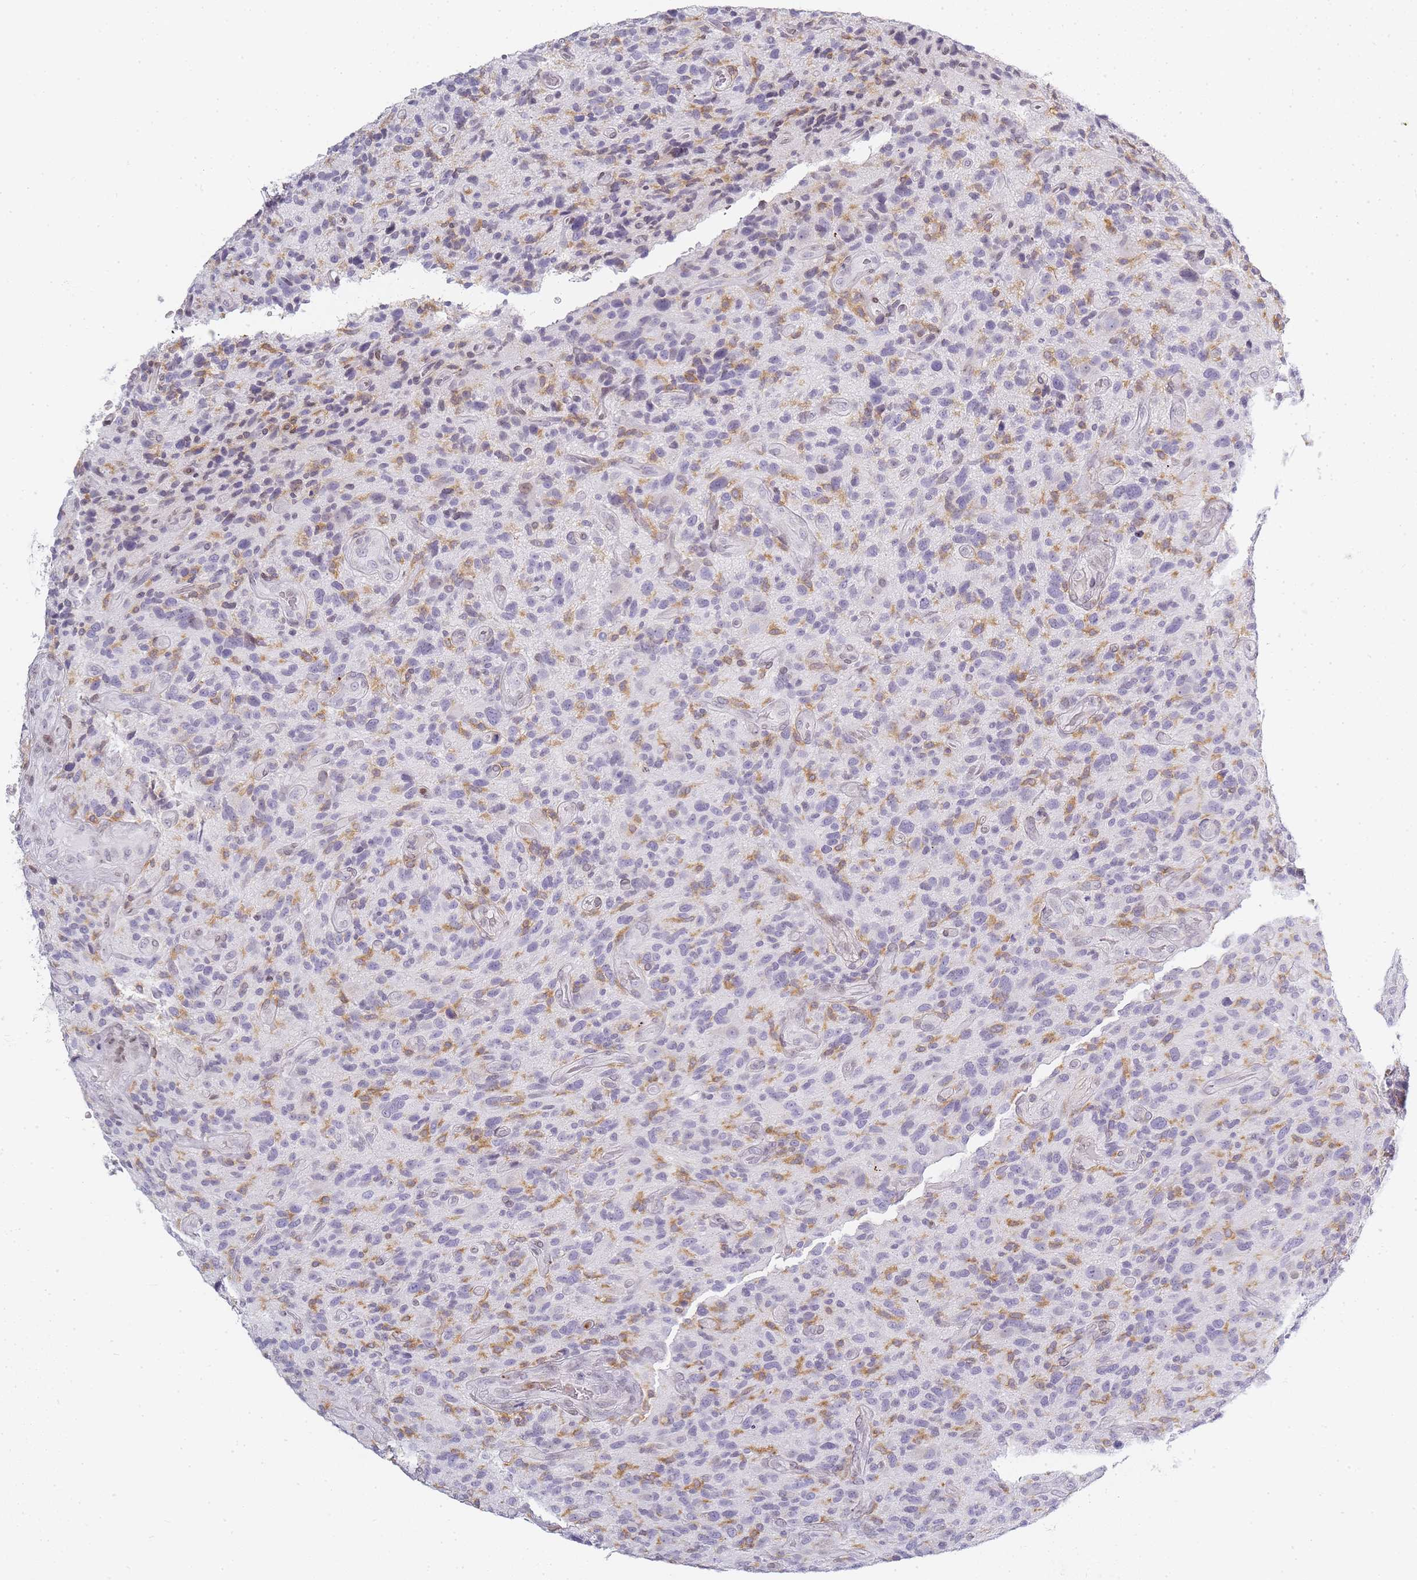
{"staining": {"intensity": "negative", "quantity": "none", "location": "none"}, "tissue": "glioma", "cell_type": "Tumor cells", "image_type": "cancer", "snomed": [{"axis": "morphology", "description": "Glioma, malignant, High grade"}, {"axis": "topography", "description": "Brain"}], "caption": "DAB immunohistochemical staining of glioma demonstrates no significant expression in tumor cells. The staining was performed using DAB (3,3'-diaminobenzidine) to visualize the protein expression in brown, while the nuclei were stained in blue with hematoxylin (Magnification: 20x).", "gene": "JAKMIP1", "patient": {"sex": "male", "age": 47}}